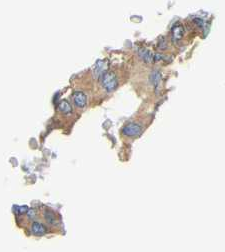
{"staining": {"intensity": "strong", "quantity": ">75%", "location": "cytoplasmic/membranous"}, "tissue": "head and neck cancer", "cell_type": "Tumor cells", "image_type": "cancer", "snomed": [{"axis": "morphology", "description": "Adenocarcinoma, NOS"}, {"axis": "topography", "description": "Salivary gland, NOS"}, {"axis": "topography", "description": "Head-Neck"}], "caption": "Head and neck cancer stained with DAB immunohistochemistry (IHC) shows high levels of strong cytoplasmic/membranous expression in about >75% of tumor cells.", "gene": "RAPH1", "patient": {"sex": "female", "age": 76}}